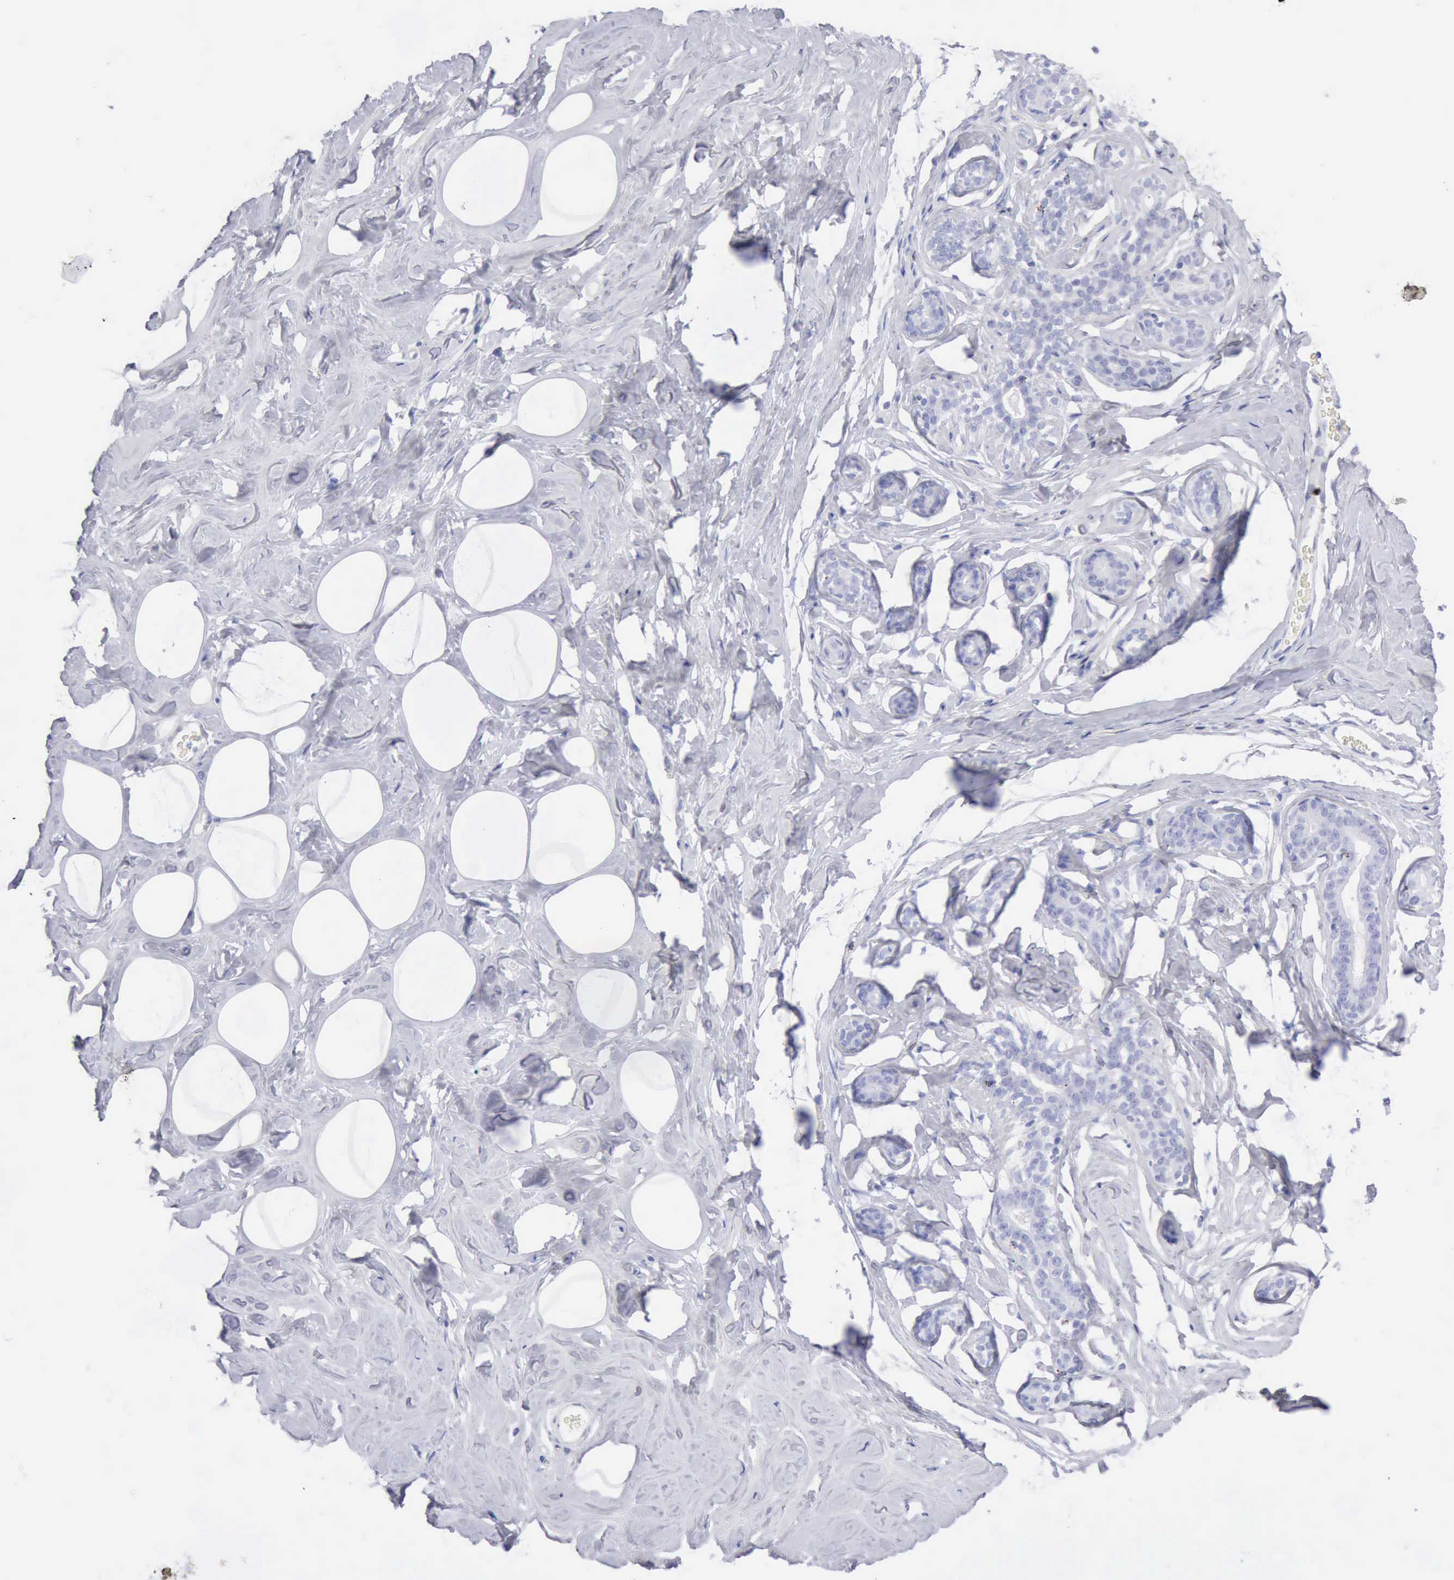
{"staining": {"intensity": "negative", "quantity": "none", "location": "none"}, "tissue": "breast", "cell_type": "Adipocytes", "image_type": "normal", "snomed": [{"axis": "morphology", "description": "Normal tissue, NOS"}, {"axis": "morphology", "description": "Fibrosis, NOS"}, {"axis": "topography", "description": "Breast"}], "caption": "High power microscopy histopathology image of an IHC micrograph of normal breast, revealing no significant positivity in adipocytes.", "gene": "GZMB", "patient": {"sex": "female", "age": 39}}